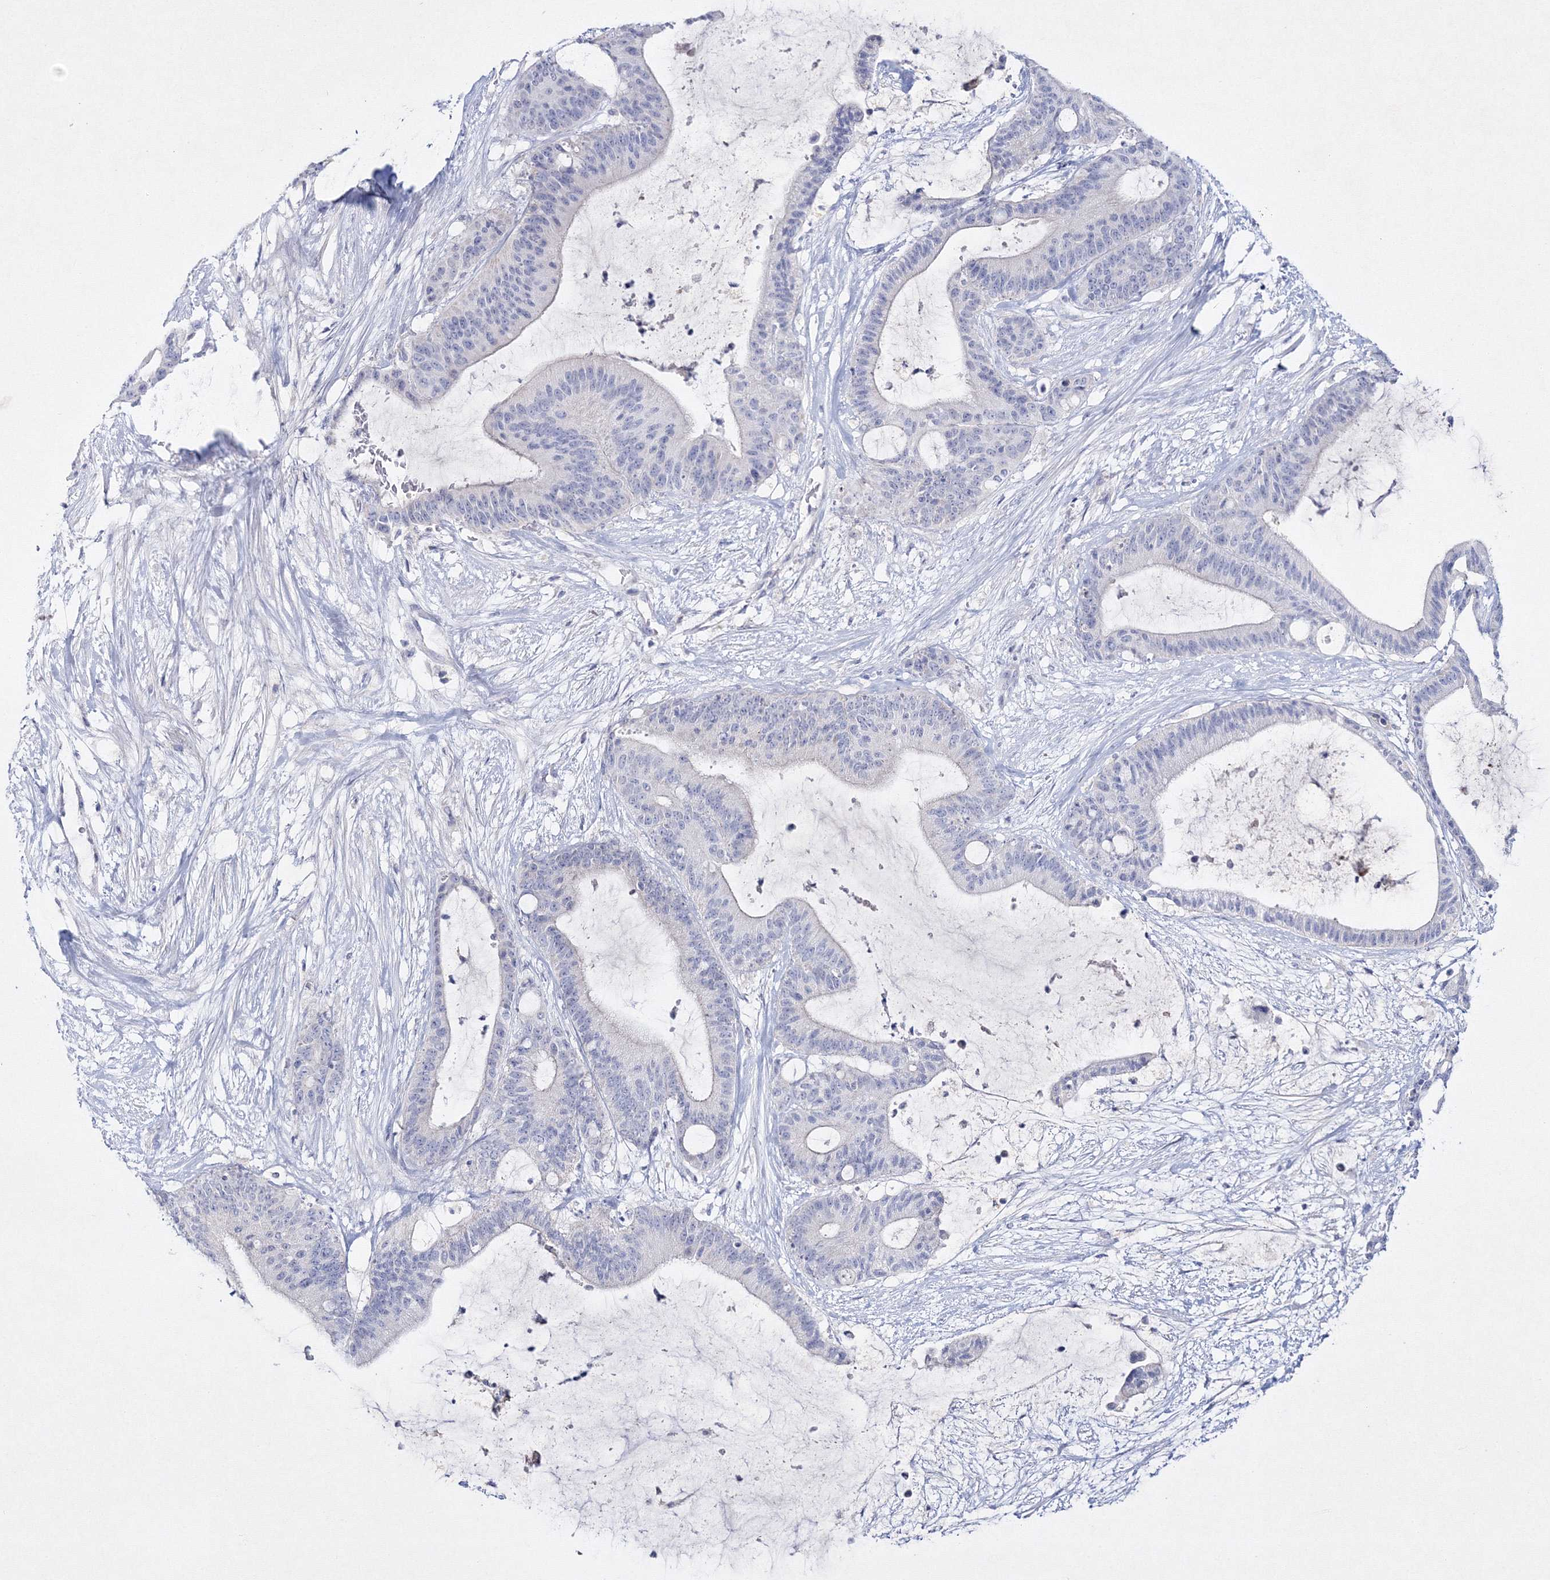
{"staining": {"intensity": "negative", "quantity": "none", "location": "none"}, "tissue": "liver cancer", "cell_type": "Tumor cells", "image_type": "cancer", "snomed": [{"axis": "morphology", "description": "Cholangiocarcinoma"}, {"axis": "topography", "description": "Liver"}], "caption": "DAB immunohistochemical staining of cholangiocarcinoma (liver) reveals no significant staining in tumor cells.", "gene": "NEU4", "patient": {"sex": "female", "age": 73}}